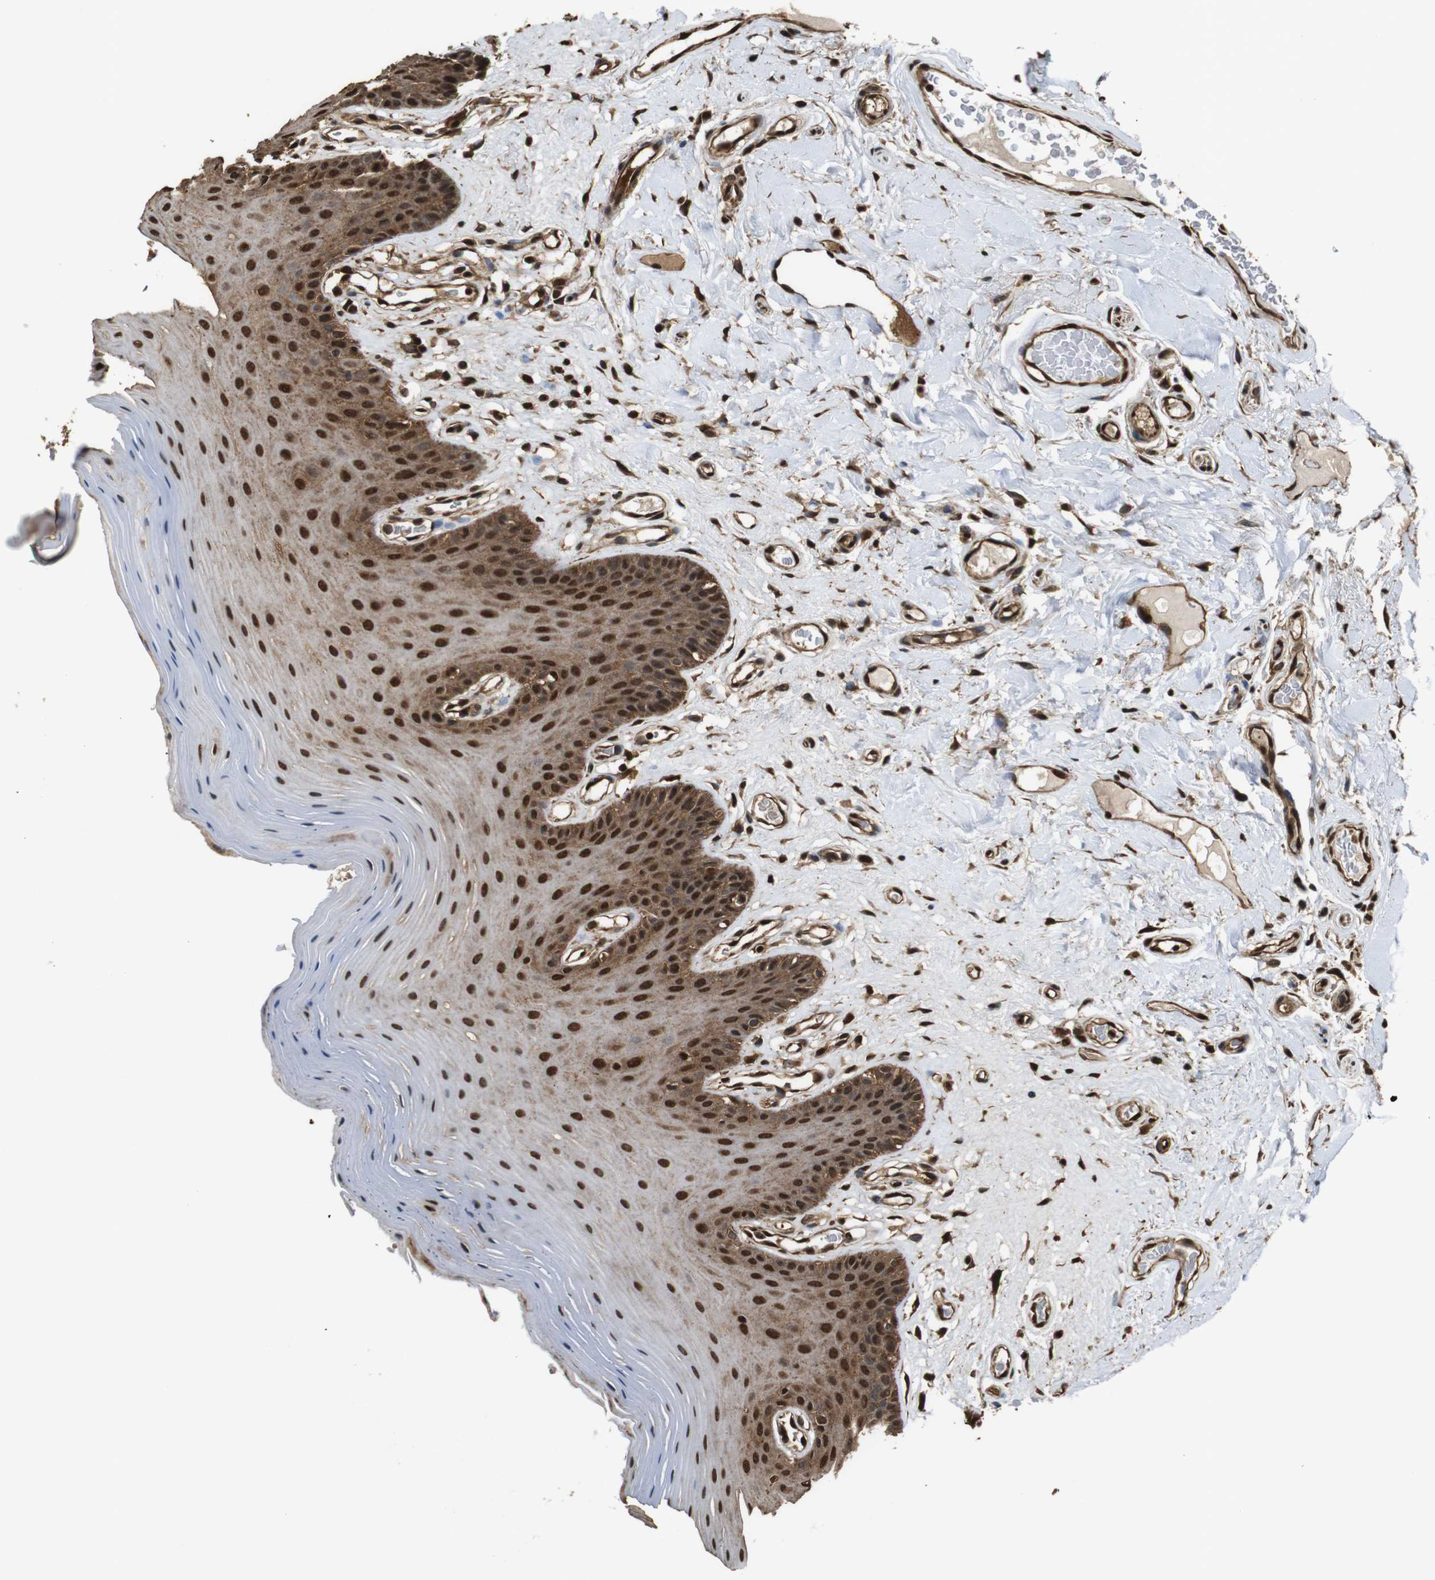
{"staining": {"intensity": "strong", "quantity": ">75%", "location": "cytoplasmic/membranous,nuclear"}, "tissue": "oral mucosa", "cell_type": "Squamous epithelial cells", "image_type": "normal", "snomed": [{"axis": "morphology", "description": "Normal tissue, NOS"}, {"axis": "morphology", "description": "Squamous cell carcinoma, NOS"}, {"axis": "topography", "description": "Skeletal muscle"}, {"axis": "topography", "description": "Adipose tissue"}, {"axis": "topography", "description": "Vascular tissue"}, {"axis": "topography", "description": "Oral tissue"}, {"axis": "topography", "description": "Peripheral nerve tissue"}, {"axis": "topography", "description": "Head-Neck"}], "caption": "Protein analysis of normal oral mucosa shows strong cytoplasmic/membranous,nuclear positivity in approximately >75% of squamous epithelial cells. (IHC, brightfield microscopy, high magnification).", "gene": "VCP", "patient": {"sex": "male", "age": 71}}